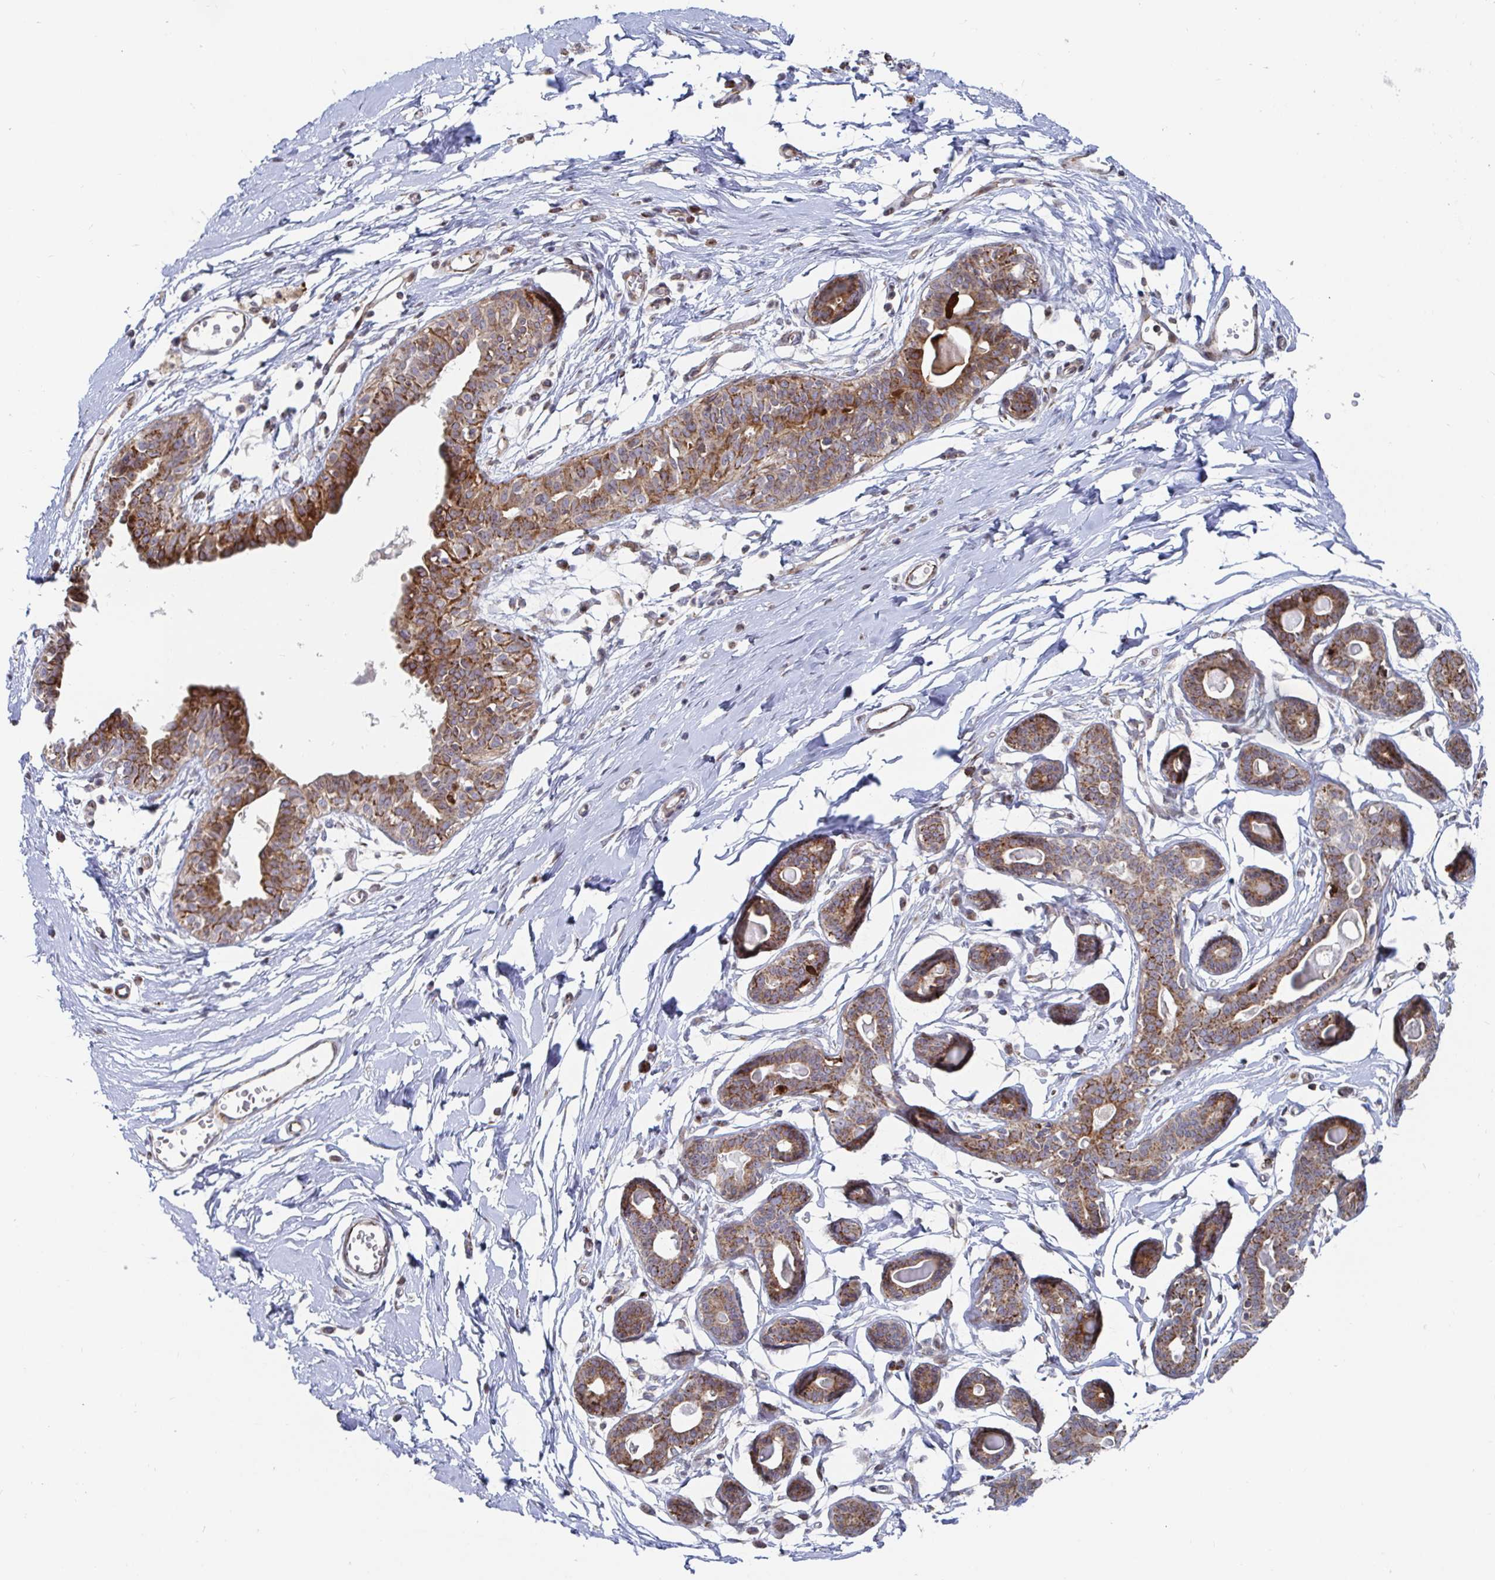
{"staining": {"intensity": "negative", "quantity": "none", "location": "none"}, "tissue": "breast", "cell_type": "Adipocytes", "image_type": "normal", "snomed": [{"axis": "morphology", "description": "Normal tissue, NOS"}, {"axis": "topography", "description": "Breast"}], "caption": "This histopathology image is of normal breast stained with immunohistochemistry (IHC) to label a protein in brown with the nuclei are counter-stained blue. There is no expression in adipocytes. Nuclei are stained in blue.", "gene": "STARD8", "patient": {"sex": "female", "age": 45}}